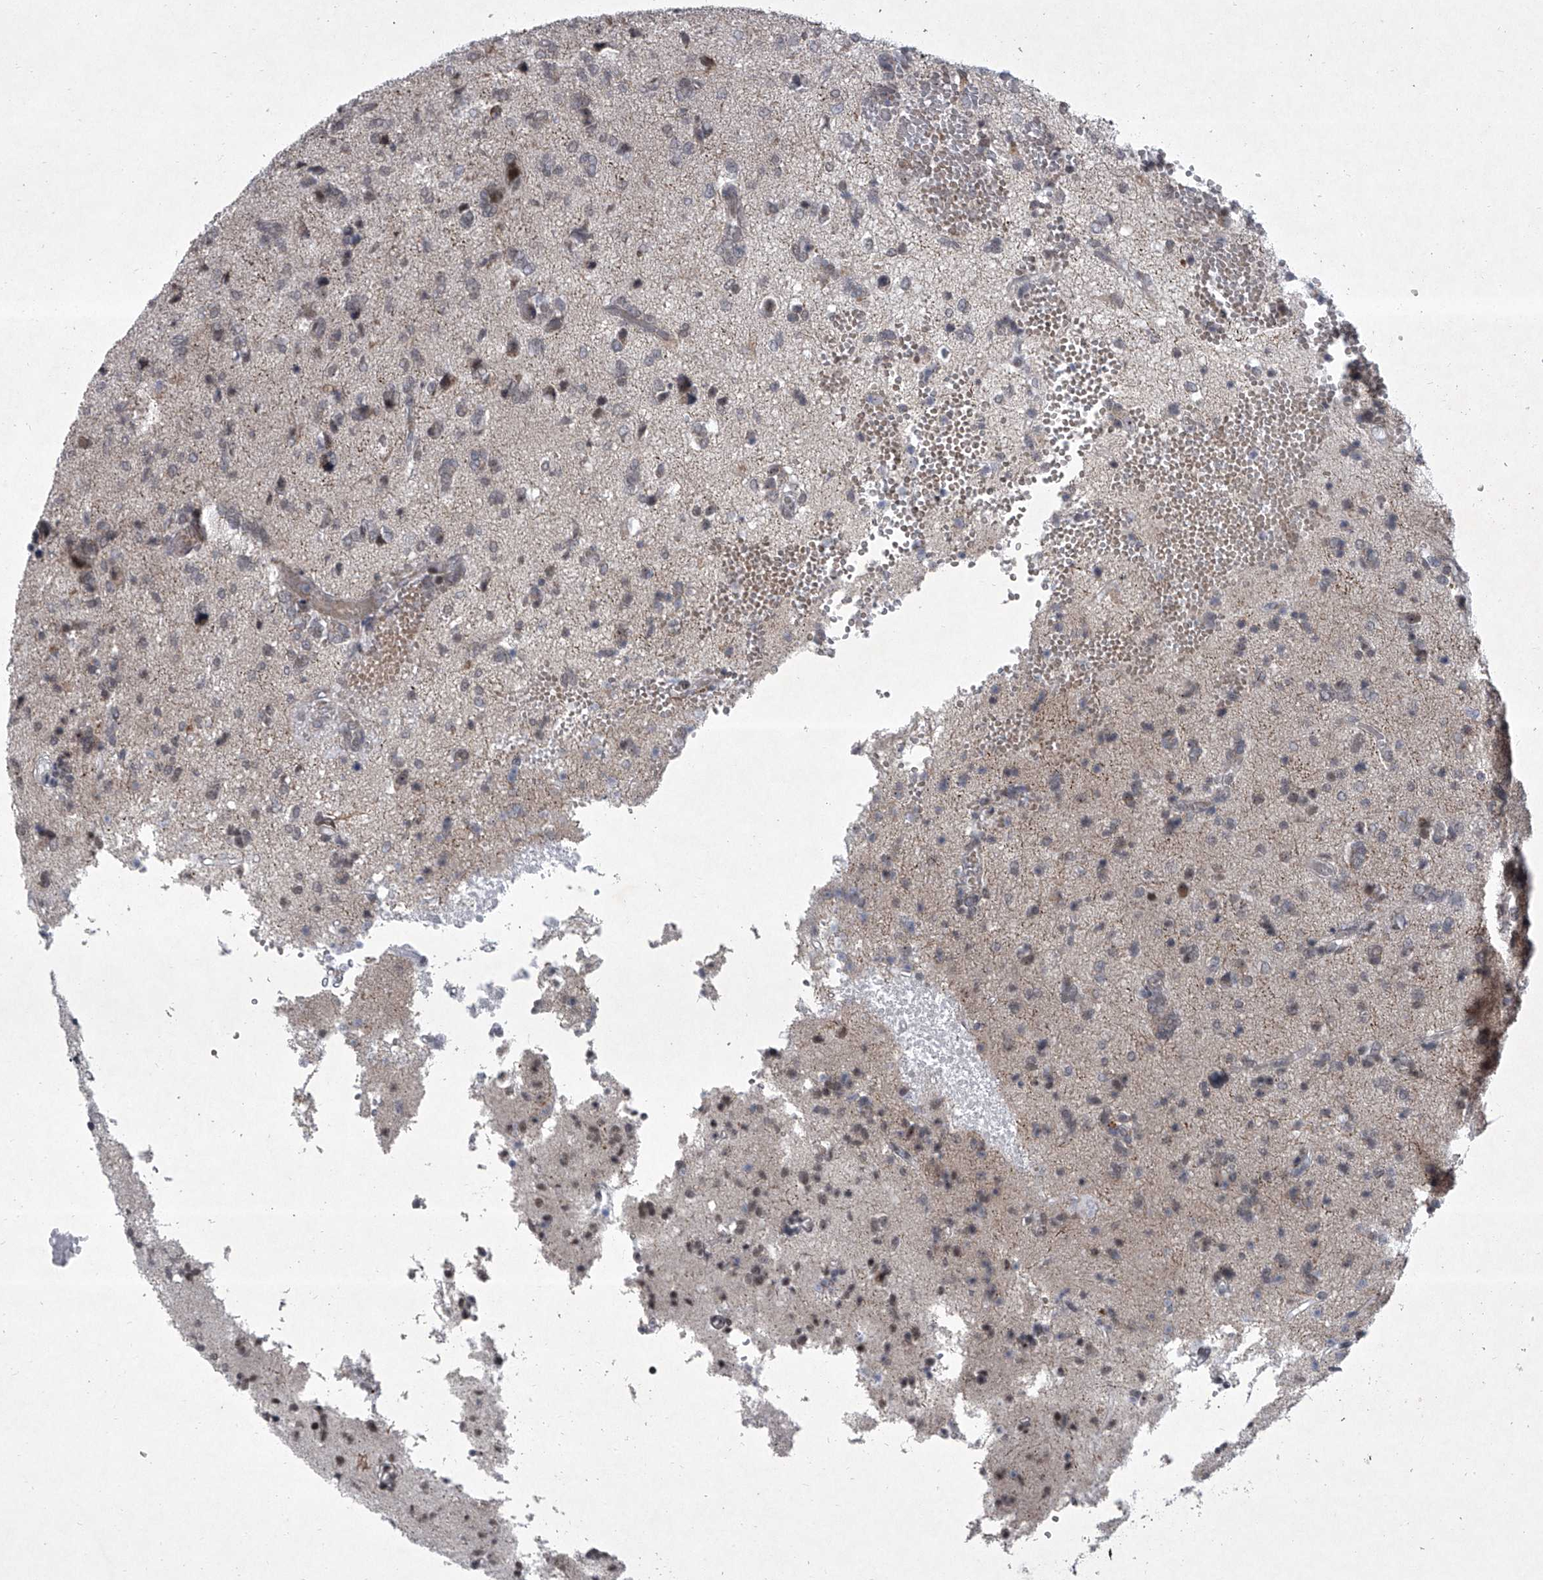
{"staining": {"intensity": "negative", "quantity": "none", "location": "none"}, "tissue": "glioma", "cell_type": "Tumor cells", "image_type": "cancer", "snomed": [{"axis": "morphology", "description": "Glioma, malignant, High grade"}, {"axis": "topography", "description": "Brain"}], "caption": "A micrograph of malignant glioma (high-grade) stained for a protein displays no brown staining in tumor cells.", "gene": "MLLT1", "patient": {"sex": "female", "age": 59}}